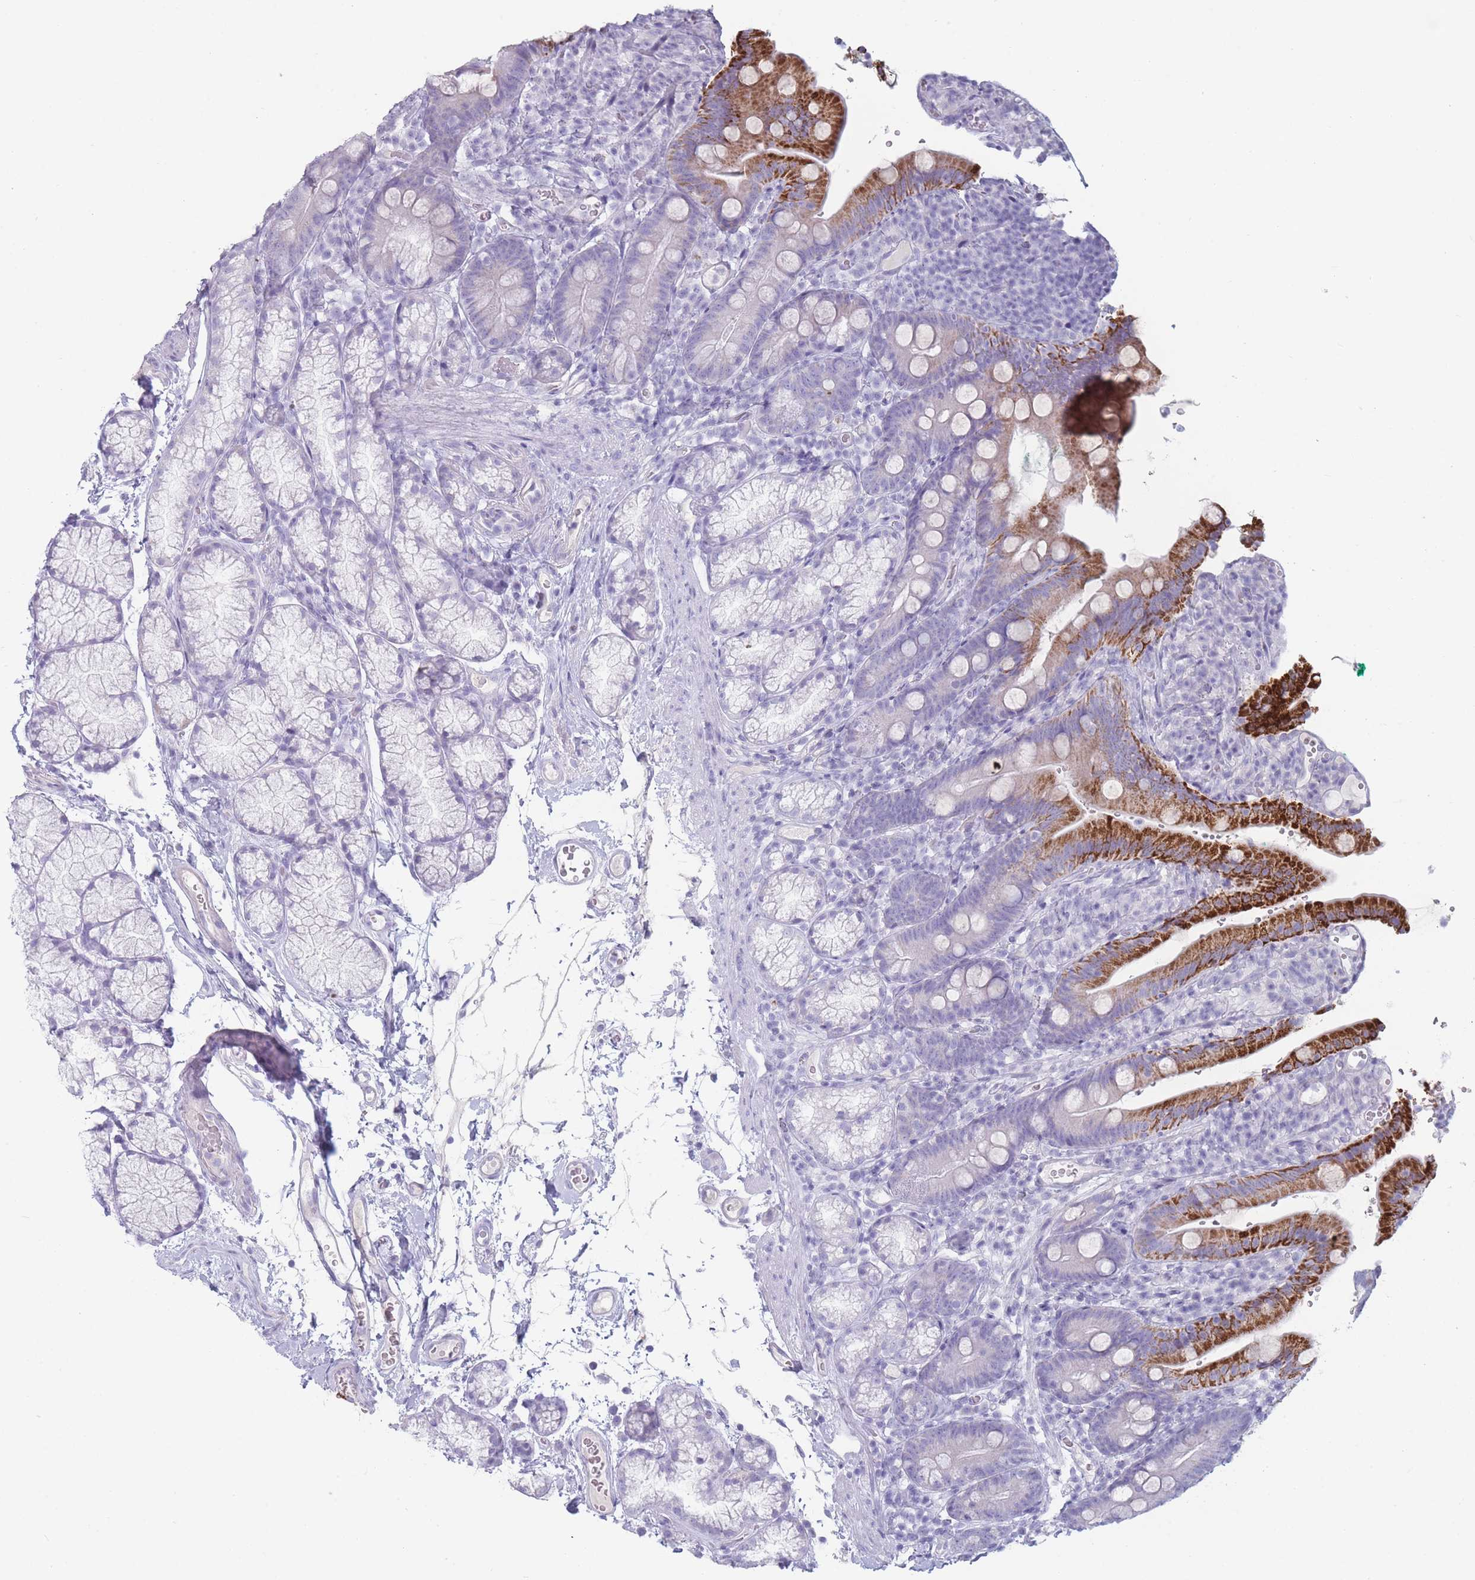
{"staining": {"intensity": "strong", "quantity": "25%-75%", "location": "cytoplasmic/membranous"}, "tissue": "duodenum", "cell_type": "Glandular cells", "image_type": "normal", "snomed": [{"axis": "morphology", "description": "Normal tissue, NOS"}, {"axis": "topography", "description": "Duodenum"}], "caption": "Normal duodenum reveals strong cytoplasmic/membranous positivity in about 25%-75% of glandular cells.", "gene": "GPR12", "patient": {"sex": "female", "age": 67}}